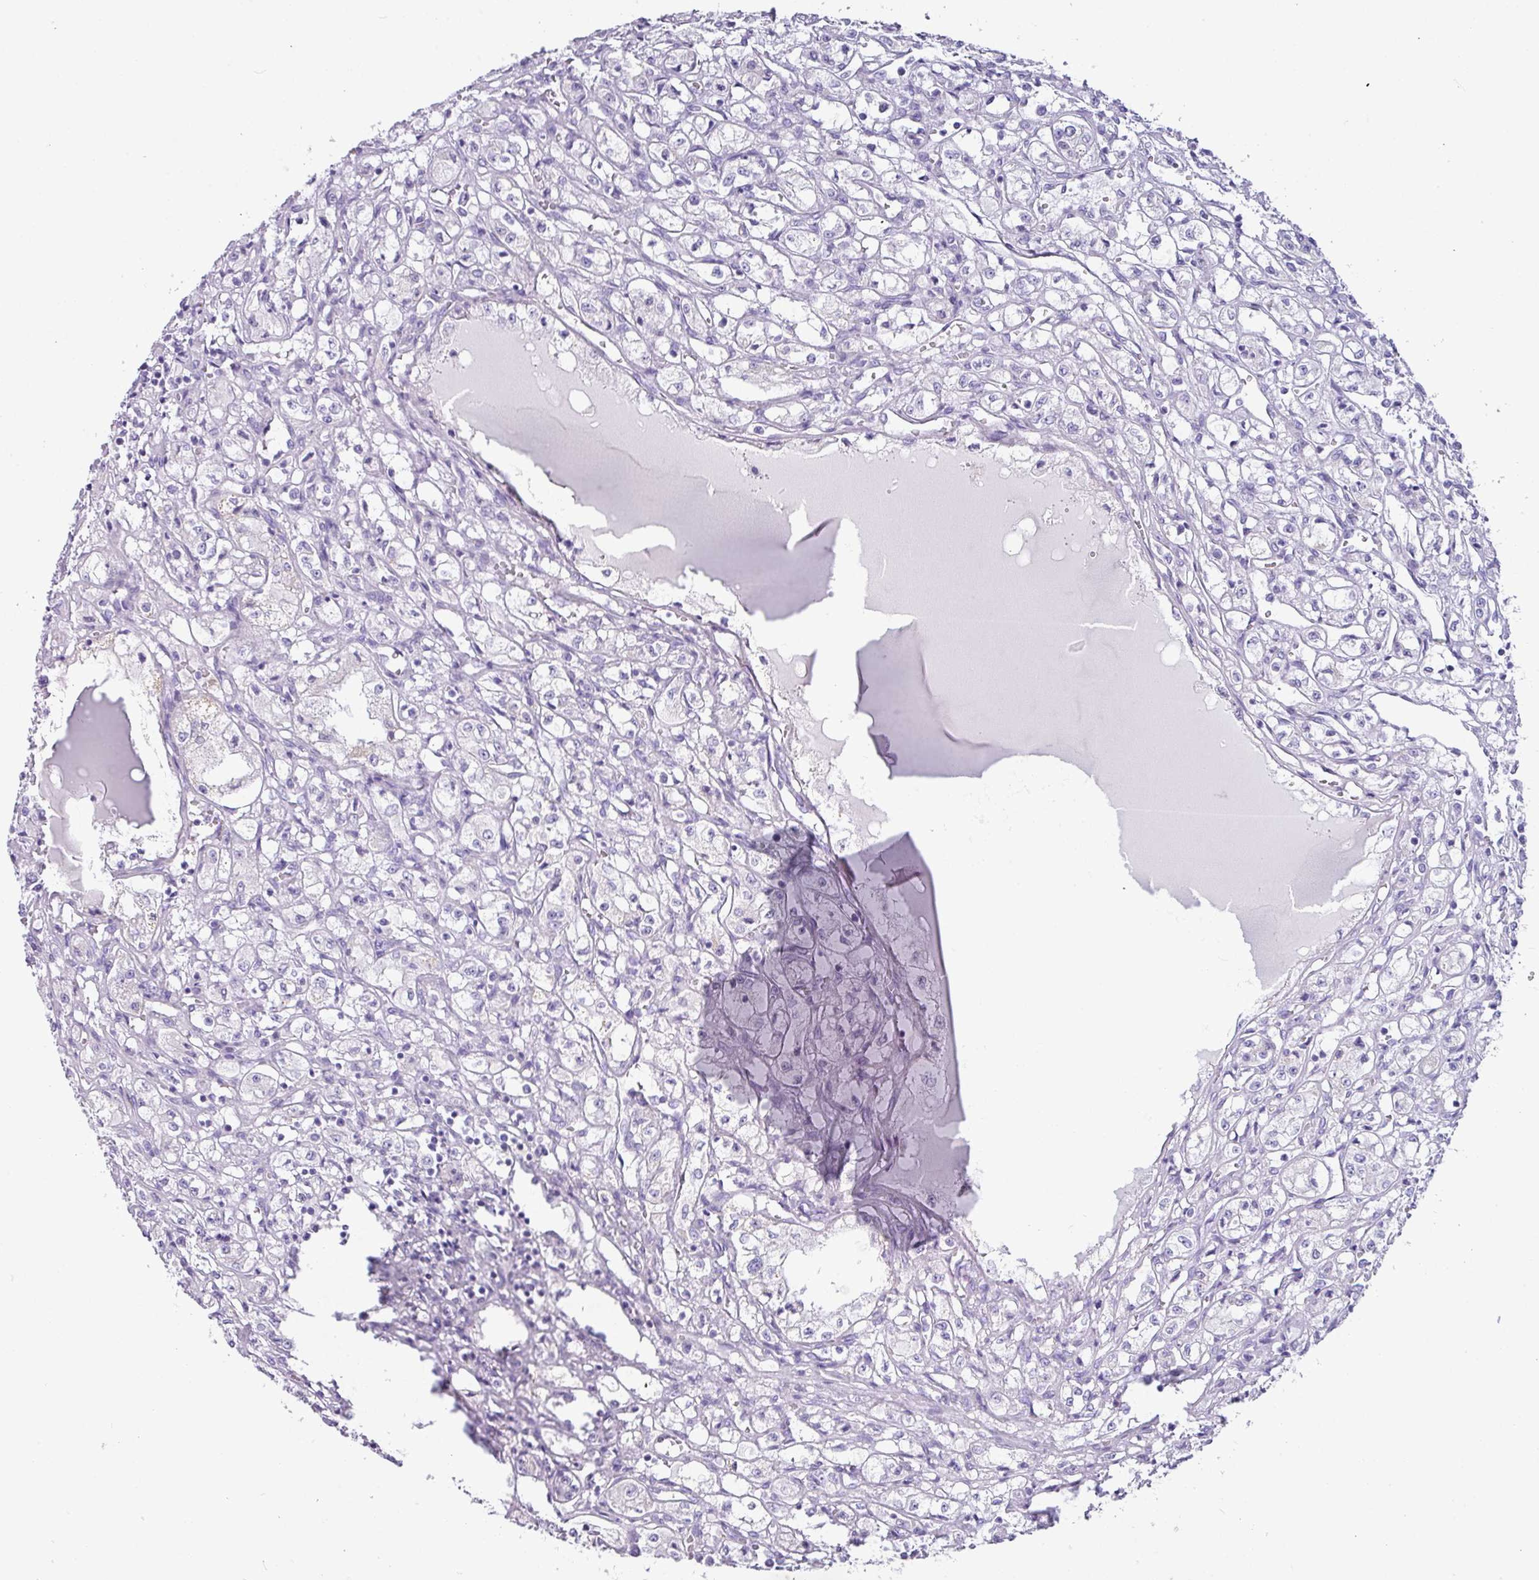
{"staining": {"intensity": "negative", "quantity": "none", "location": "none"}, "tissue": "renal cancer", "cell_type": "Tumor cells", "image_type": "cancer", "snomed": [{"axis": "morphology", "description": "Adenocarcinoma, NOS"}, {"axis": "topography", "description": "Kidney"}], "caption": "Tumor cells are negative for brown protein staining in renal cancer (adenocarcinoma).", "gene": "NCCRP1", "patient": {"sex": "male", "age": 56}}